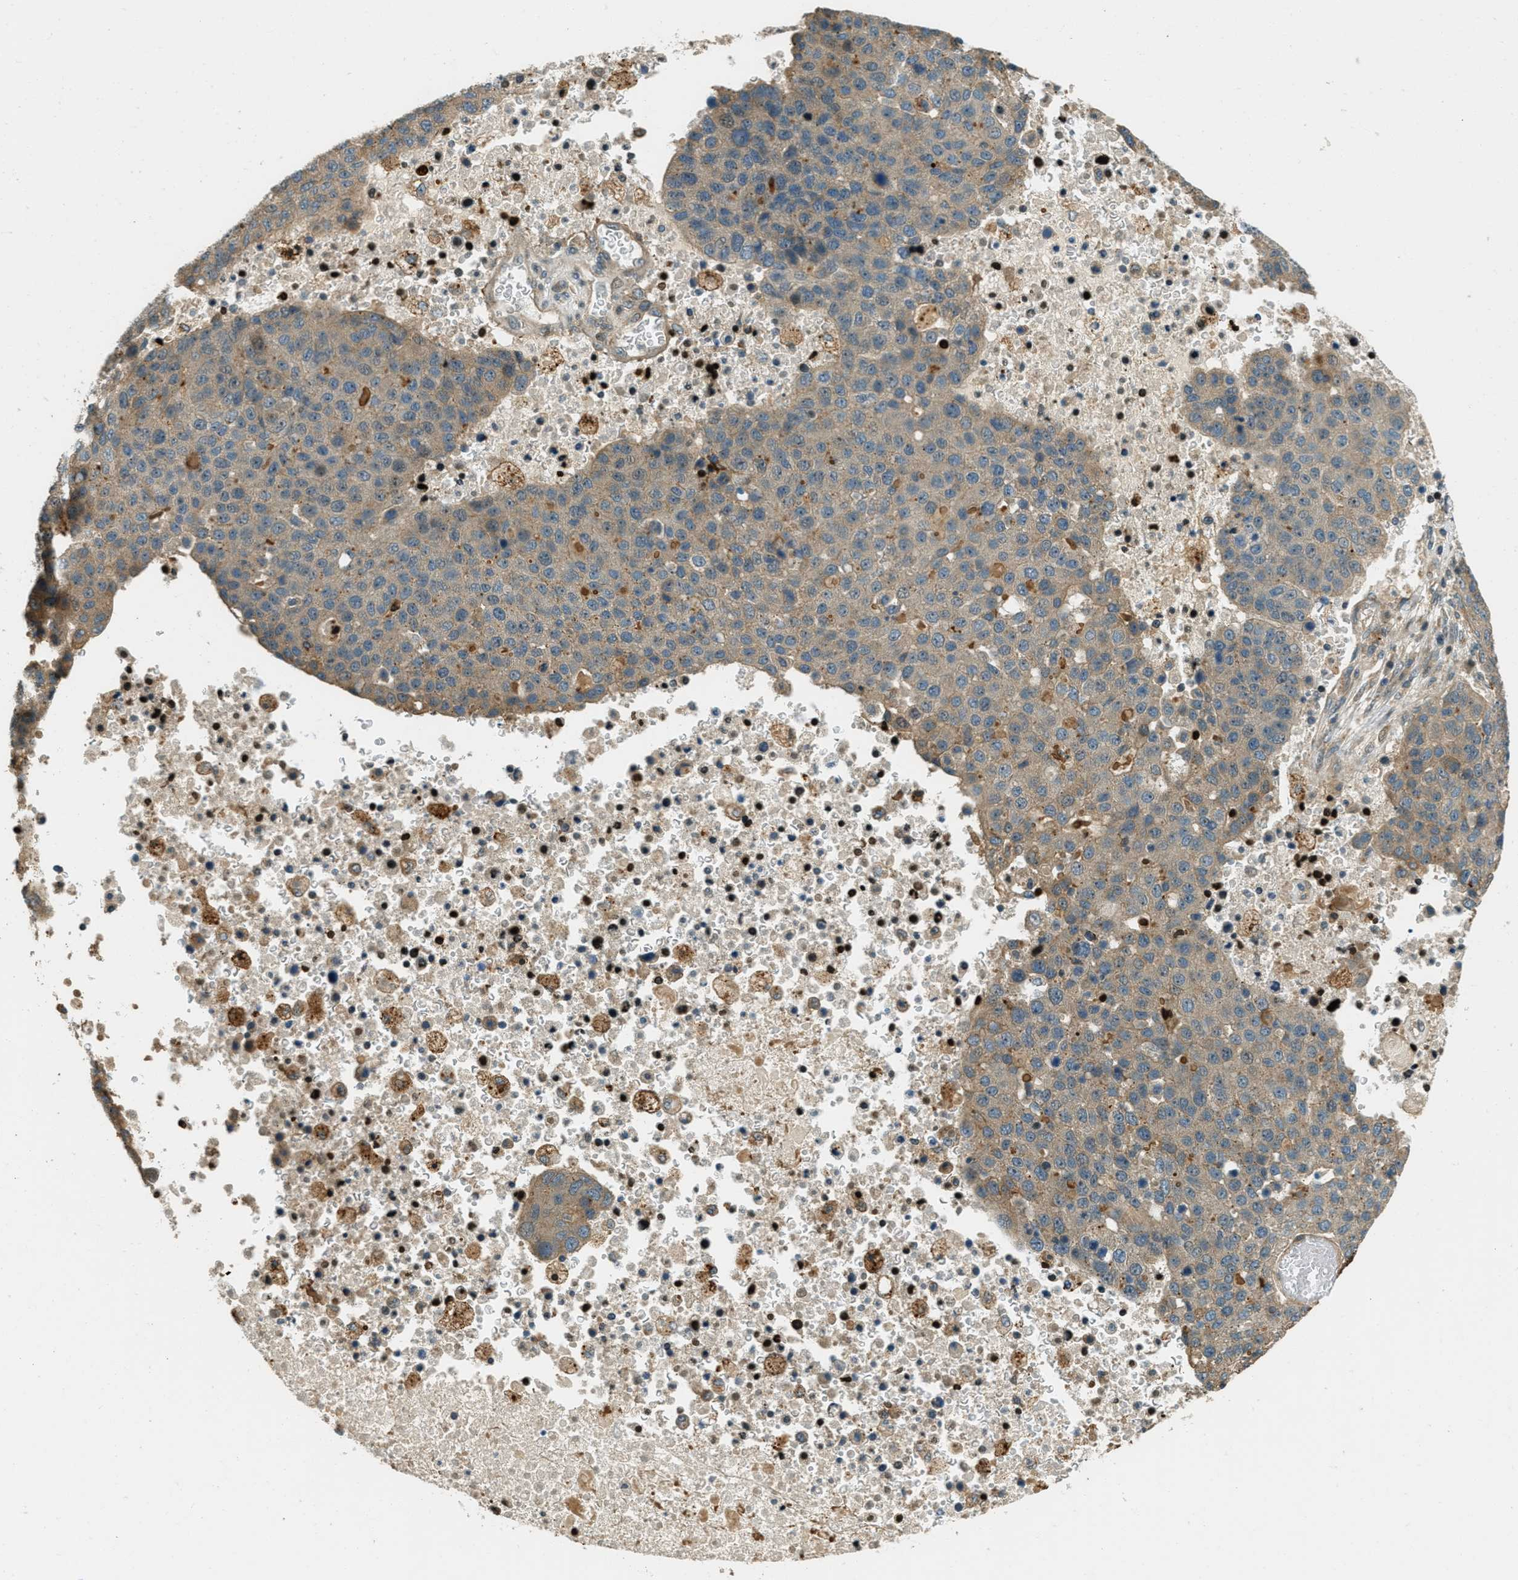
{"staining": {"intensity": "weak", "quantity": ">75%", "location": "cytoplasmic/membranous"}, "tissue": "pancreatic cancer", "cell_type": "Tumor cells", "image_type": "cancer", "snomed": [{"axis": "morphology", "description": "Adenocarcinoma, NOS"}, {"axis": "topography", "description": "Pancreas"}], "caption": "This image displays pancreatic adenocarcinoma stained with IHC to label a protein in brown. The cytoplasmic/membranous of tumor cells show weak positivity for the protein. Nuclei are counter-stained blue.", "gene": "PTPN23", "patient": {"sex": "female", "age": 61}}